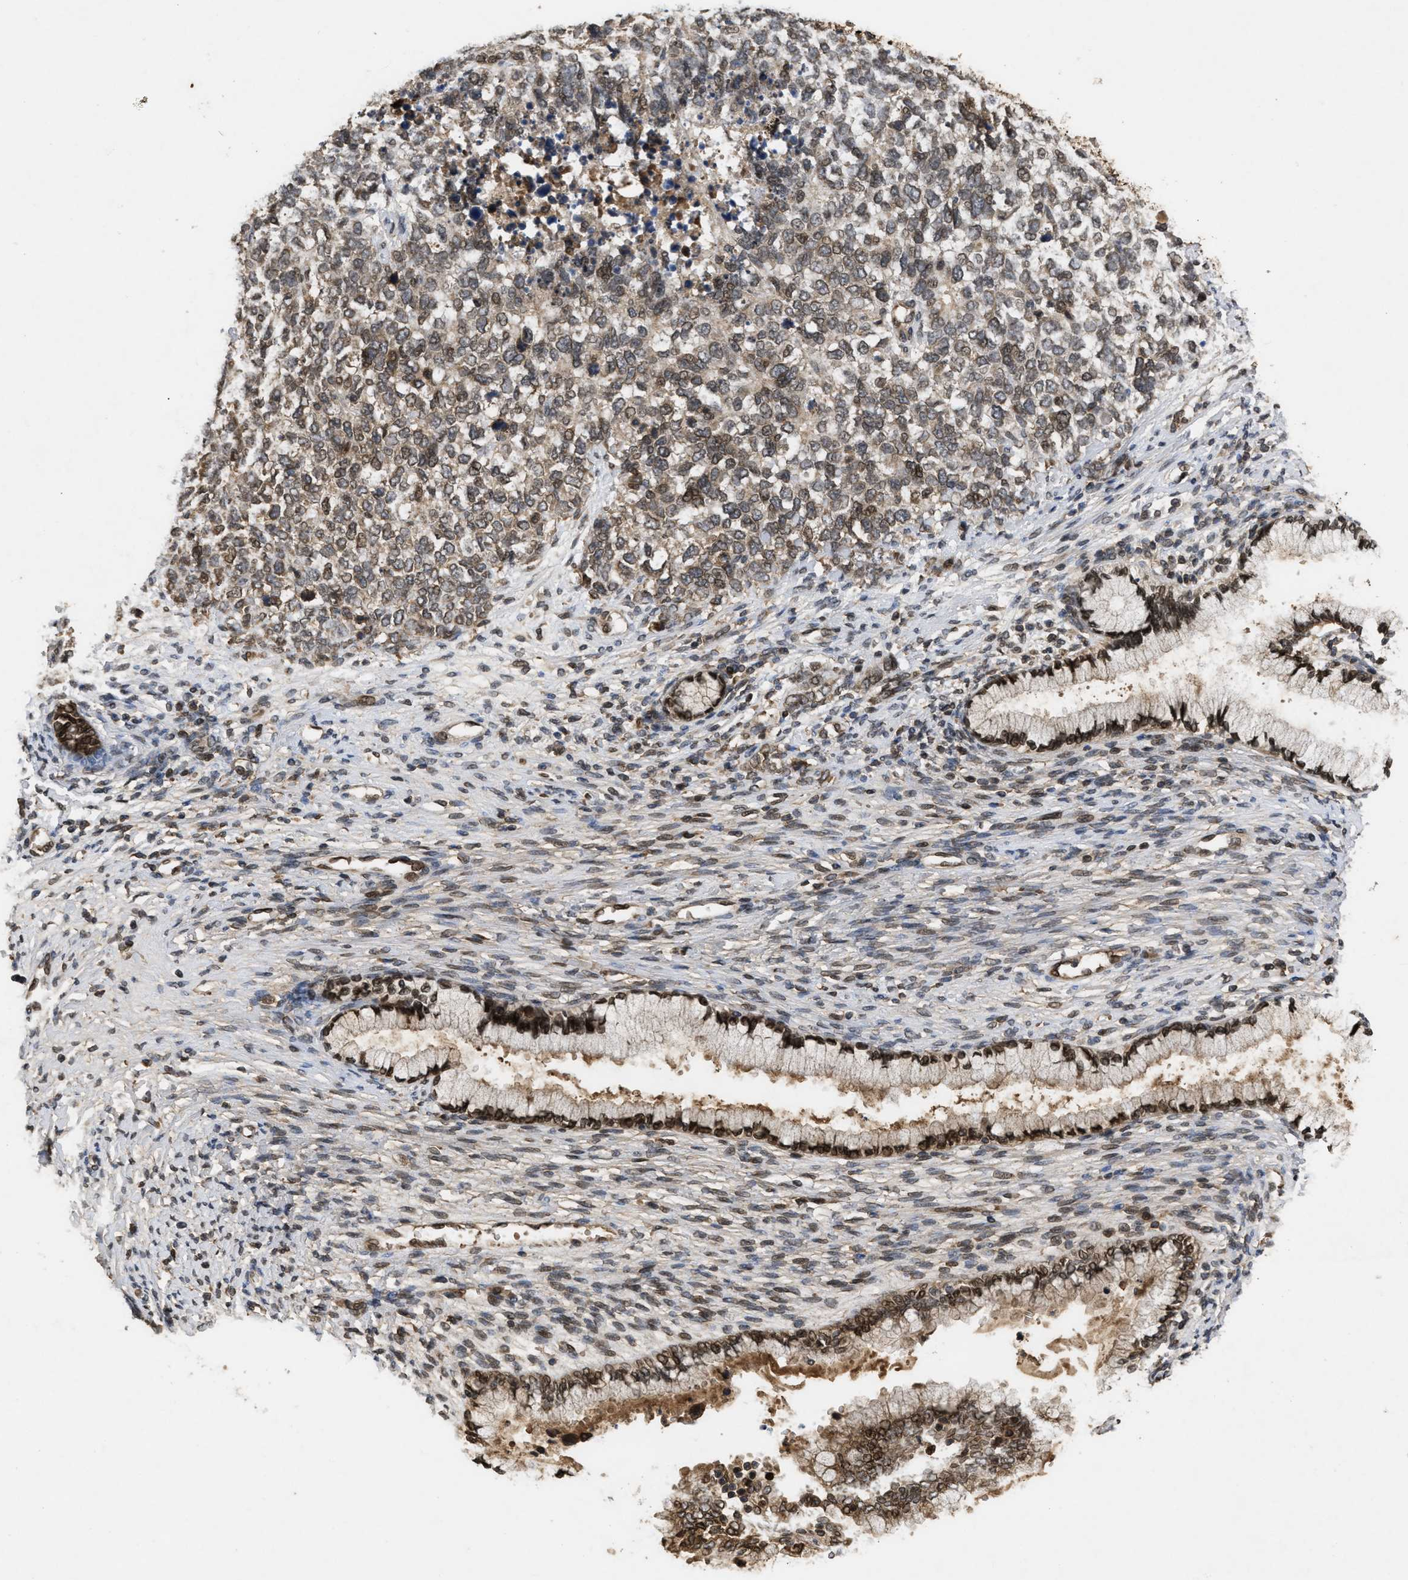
{"staining": {"intensity": "weak", "quantity": ">75%", "location": "cytoplasmic/membranous,nuclear"}, "tissue": "cervical cancer", "cell_type": "Tumor cells", "image_type": "cancer", "snomed": [{"axis": "morphology", "description": "Squamous cell carcinoma, NOS"}, {"axis": "topography", "description": "Cervix"}], "caption": "A brown stain shows weak cytoplasmic/membranous and nuclear staining of a protein in squamous cell carcinoma (cervical) tumor cells.", "gene": "CRY1", "patient": {"sex": "female", "age": 63}}